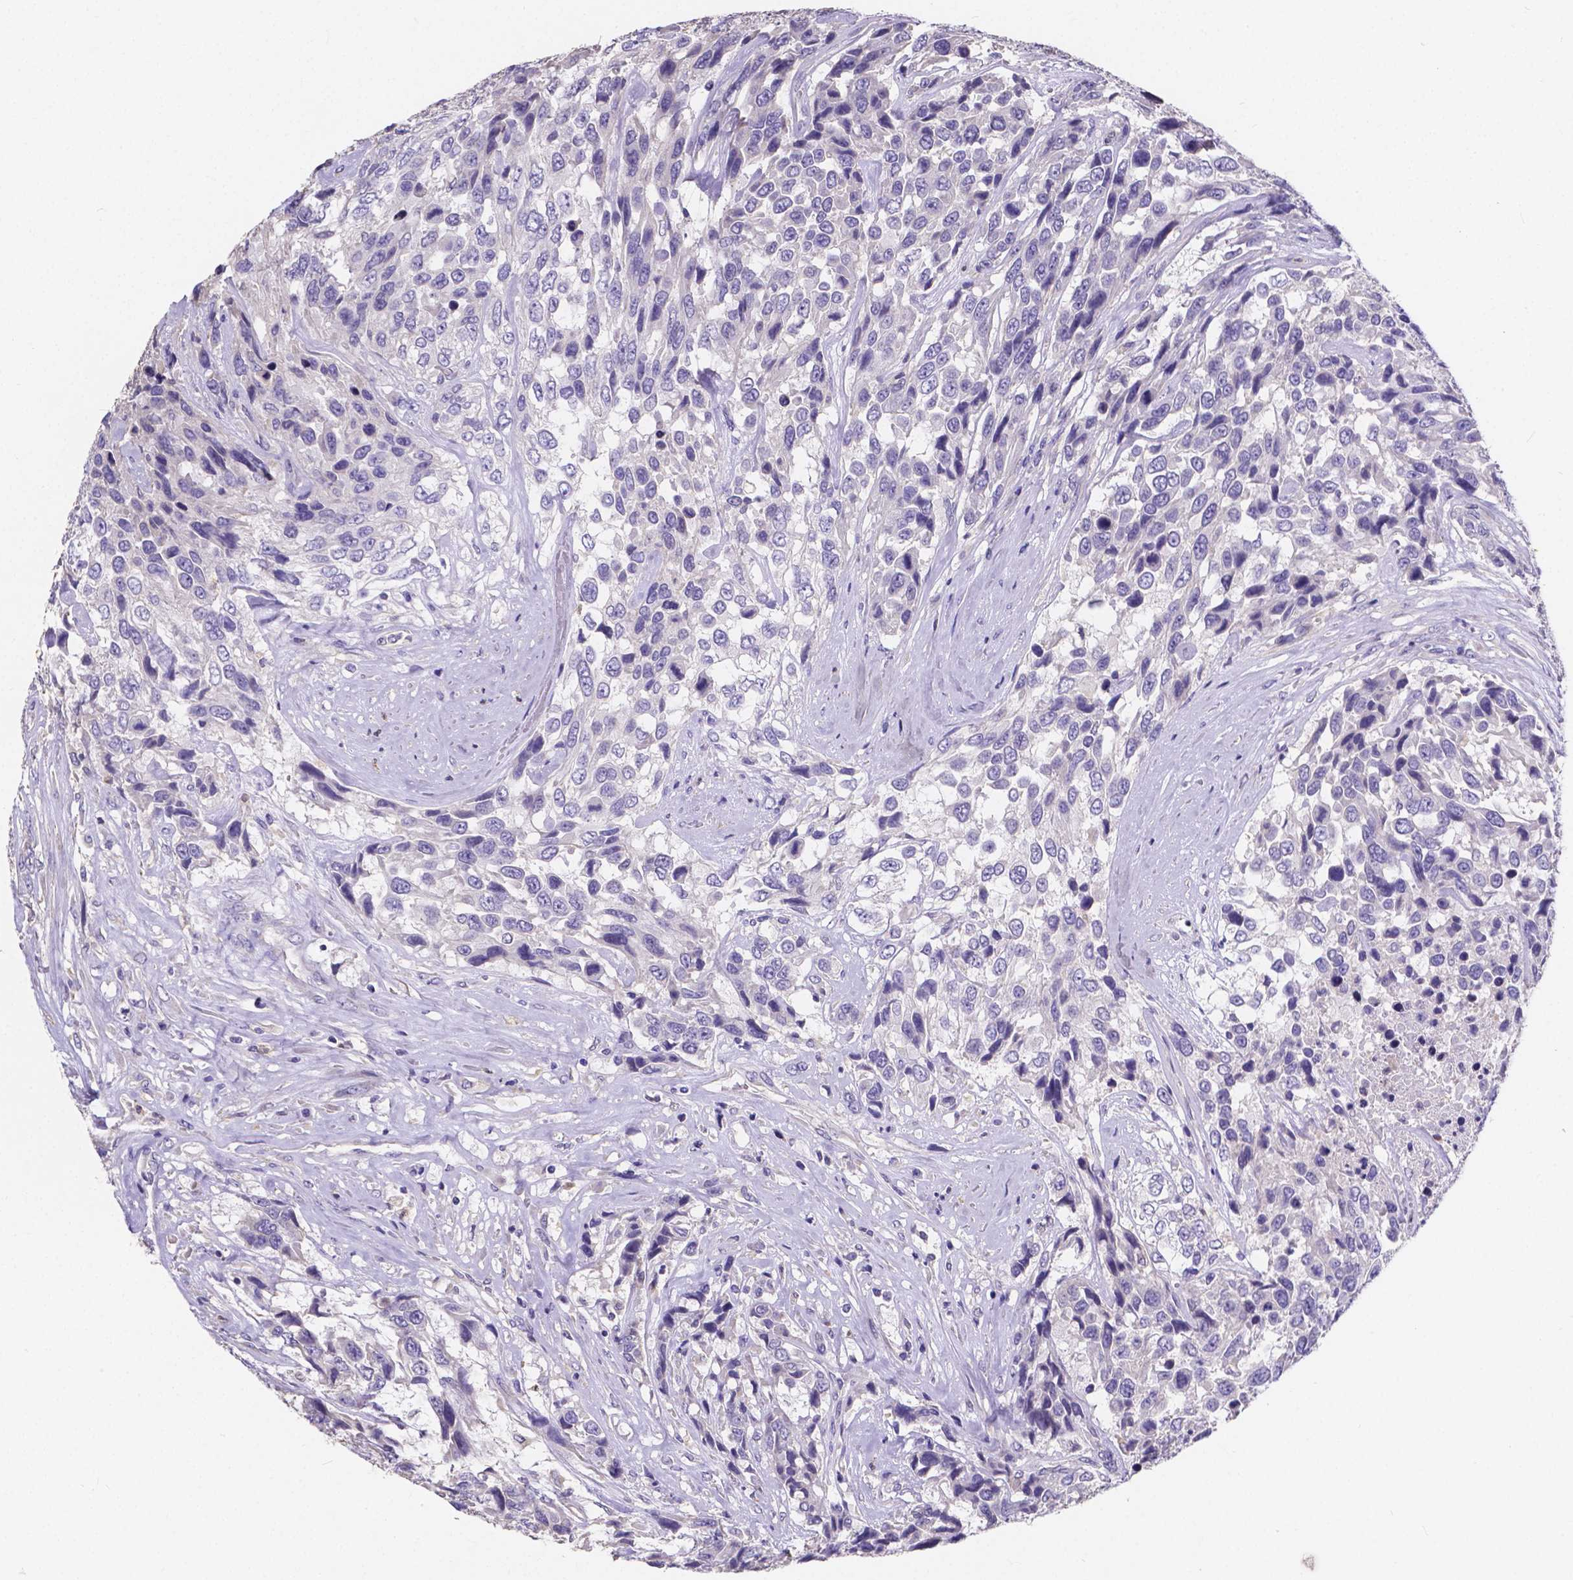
{"staining": {"intensity": "negative", "quantity": "none", "location": "none"}, "tissue": "urothelial cancer", "cell_type": "Tumor cells", "image_type": "cancer", "snomed": [{"axis": "morphology", "description": "Urothelial carcinoma, High grade"}, {"axis": "topography", "description": "Urinary bladder"}], "caption": "Photomicrograph shows no protein expression in tumor cells of urothelial cancer tissue. (IHC, brightfield microscopy, high magnification).", "gene": "ATP6V1D", "patient": {"sex": "female", "age": 70}}